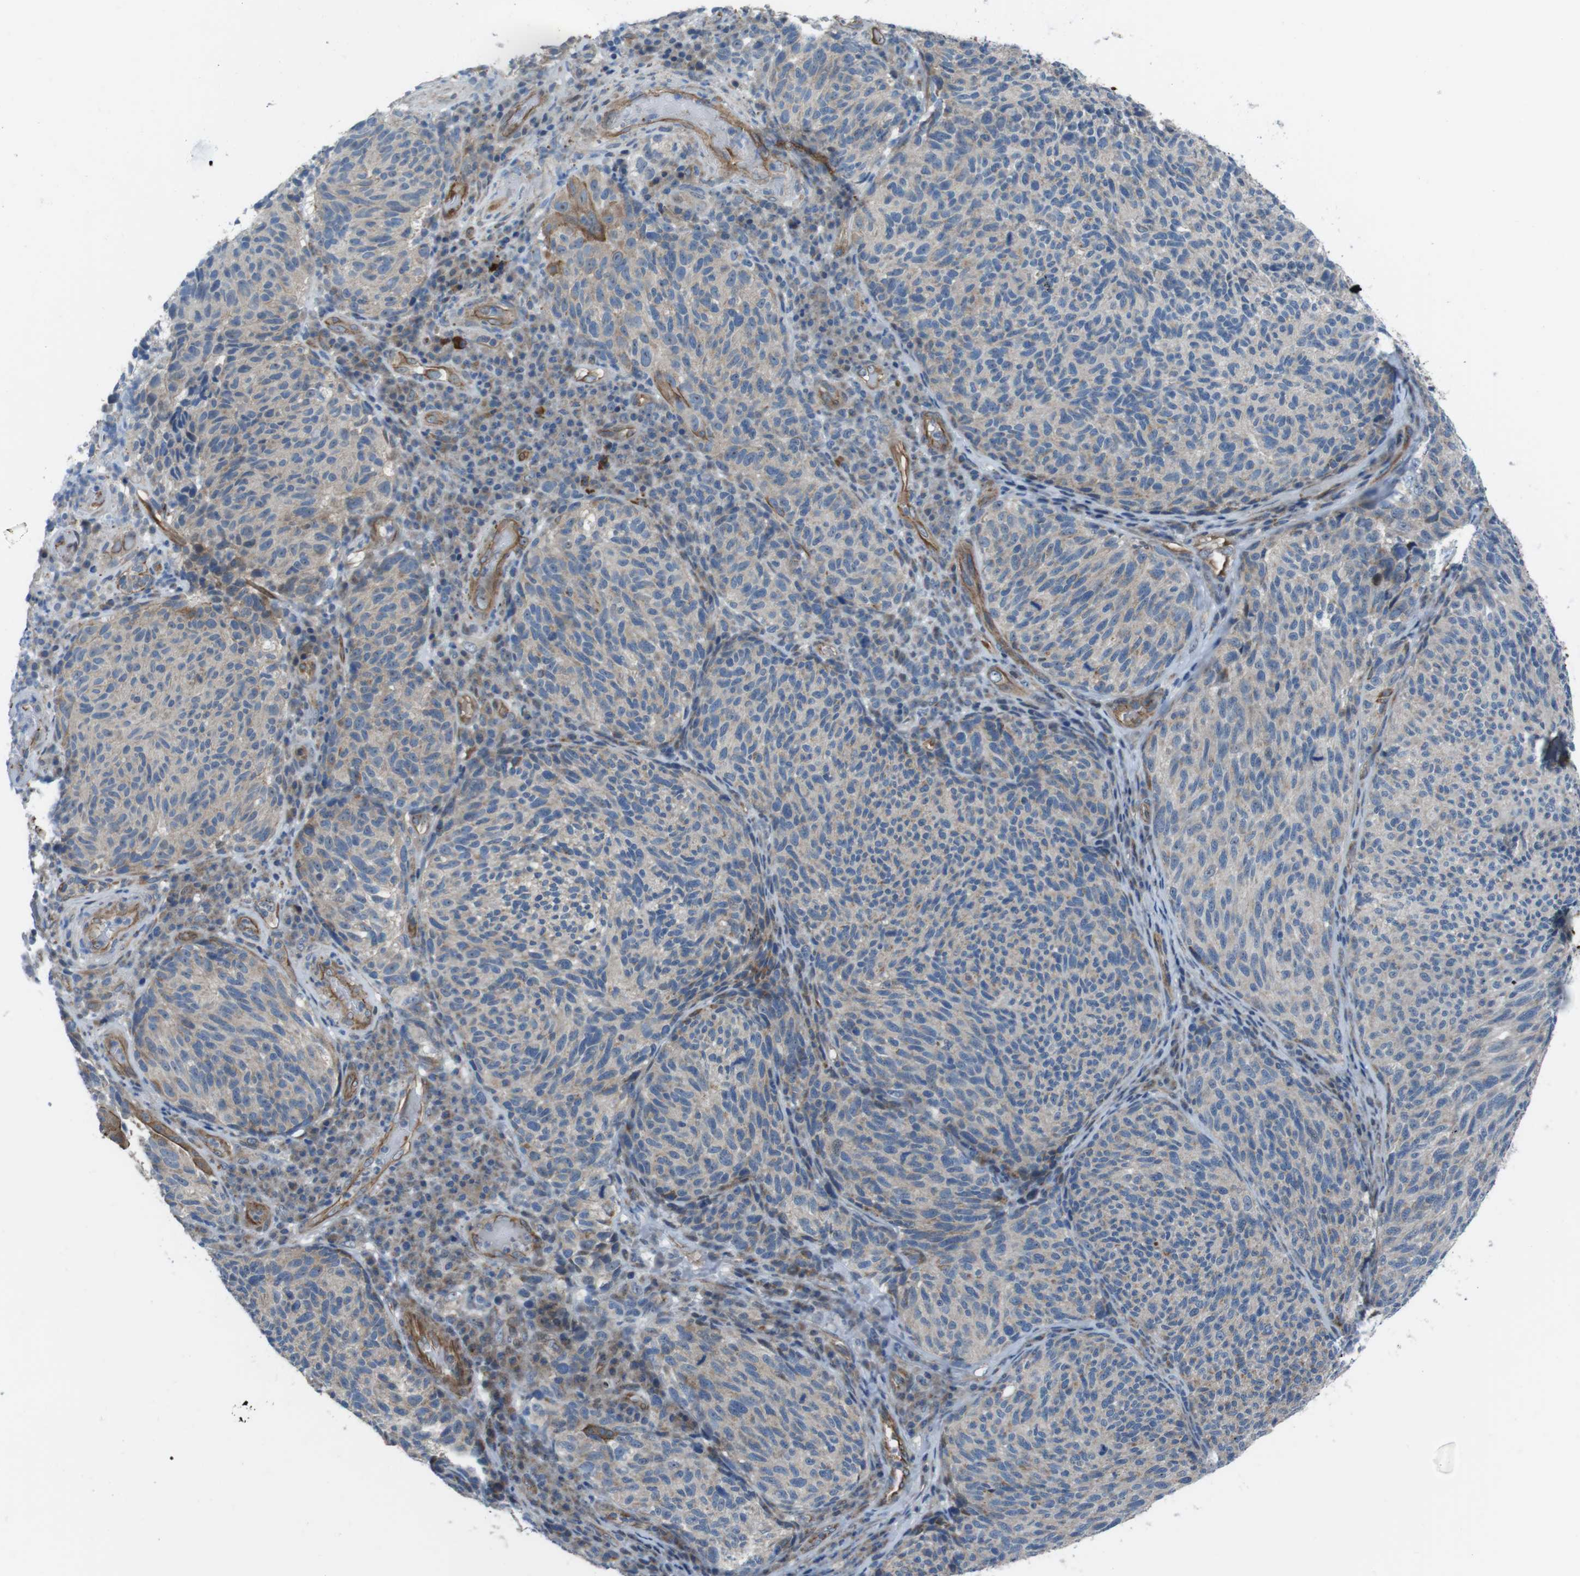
{"staining": {"intensity": "weak", "quantity": ">75%", "location": "cytoplasmic/membranous"}, "tissue": "melanoma", "cell_type": "Tumor cells", "image_type": "cancer", "snomed": [{"axis": "morphology", "description": "Malignant melanoma, NOS"}, {"axis": "topography", "description": "Skin"}], "caption": "Immunohistochemical staining of melanoma demonstrates low levels of weak cytoplasmic/membranous protein positivity in approximately >75% of tumor cells.", "gene": "FAM174B", "patient": {"sex": "female", "age": 73}}